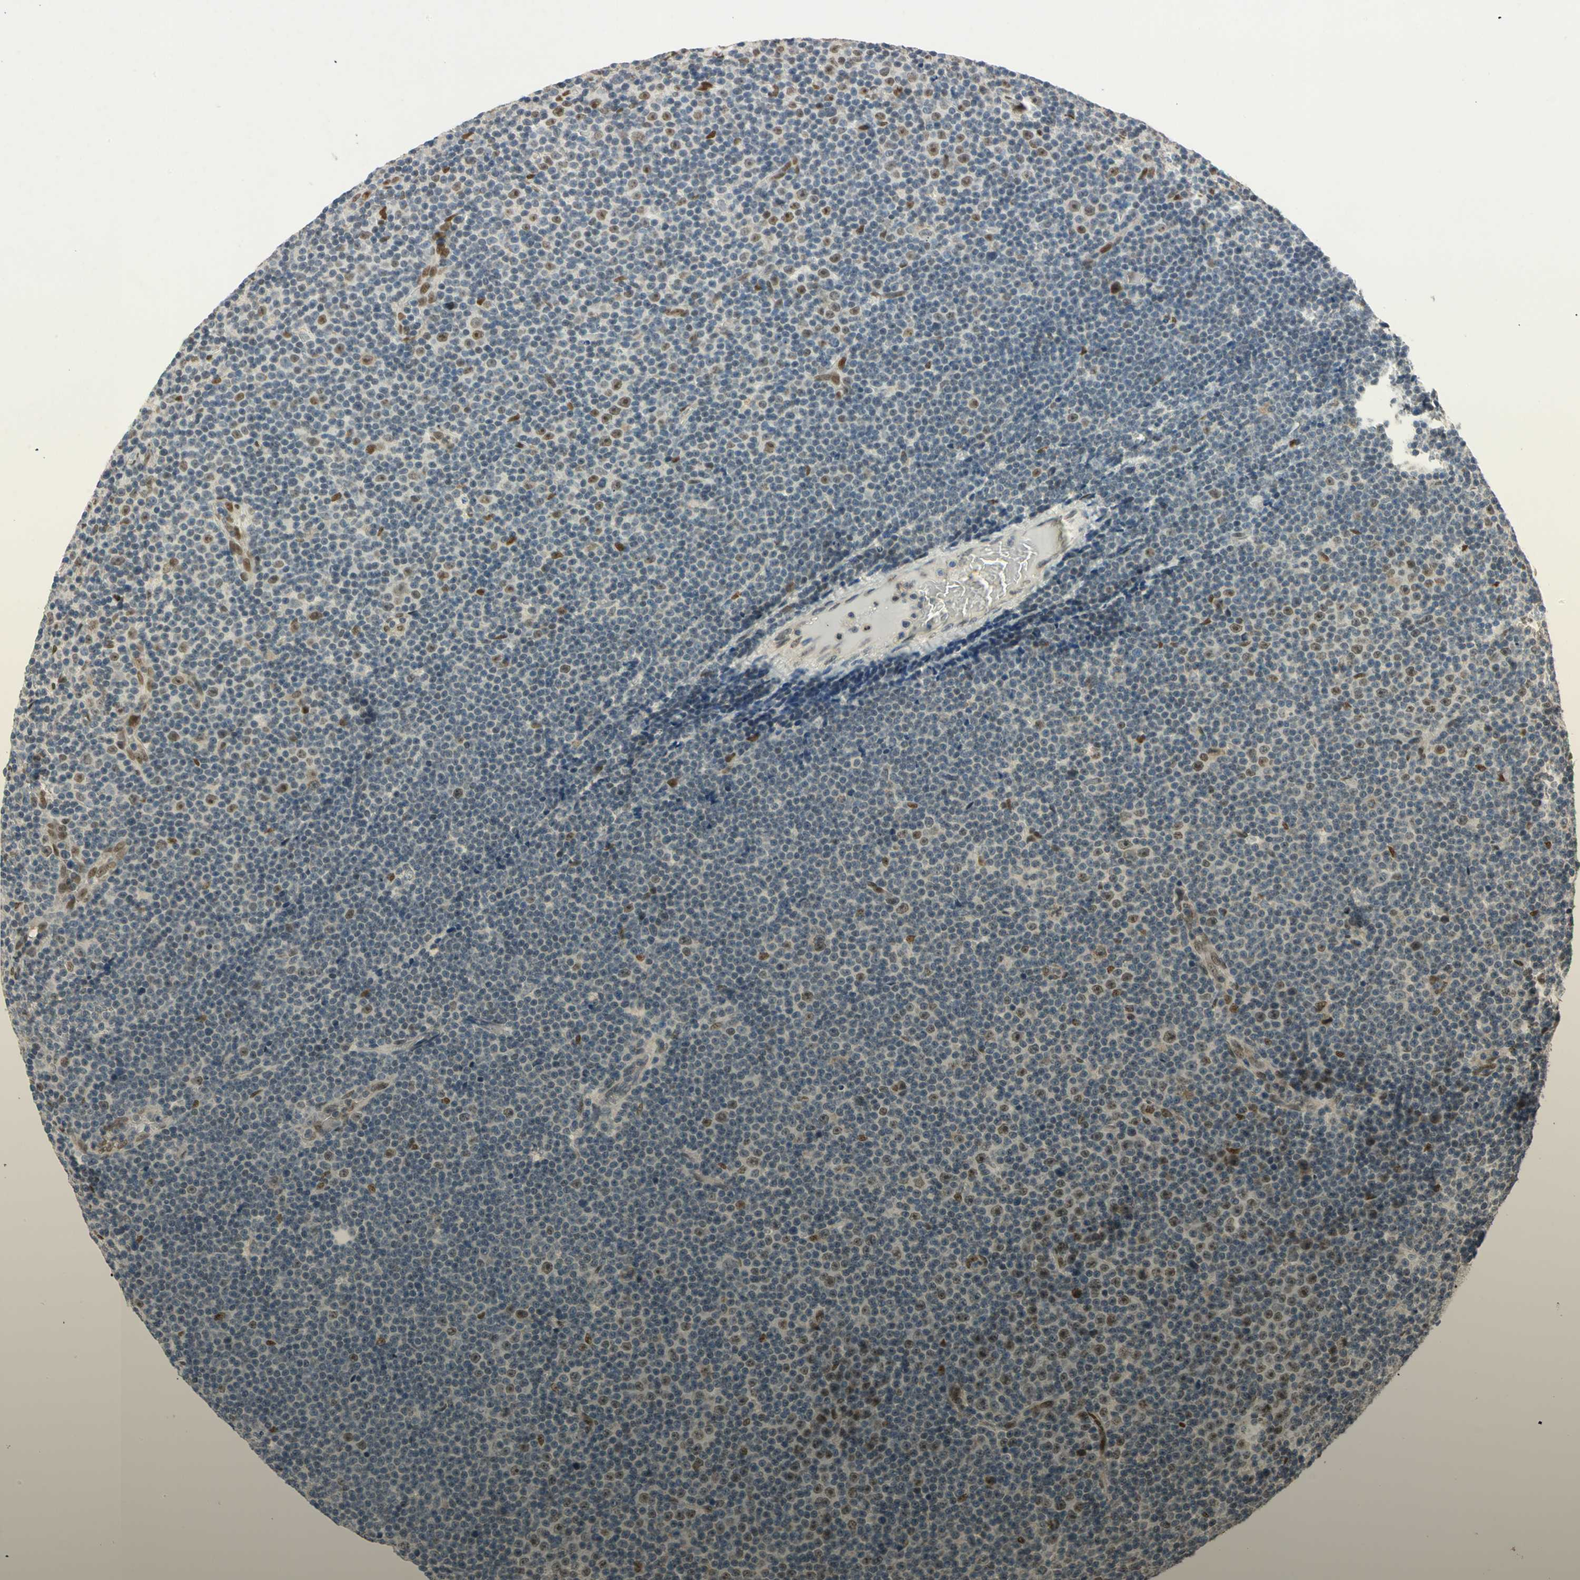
{"staining": {"intensity": "moderate", "quantity": "<25%", "location": "nuclear"}, "tissue": "lymphoma", "cell_type": "Tumor cells", "image_type": "cancer", "snomed": [{"axis": "morphology", "description": "Malignant lymphoma, non-Hodgkin's type, Low grade"}, {"axis": "topography", "description": "Lymph node"}], "caption": "Malignant lymphoma, non-Hodgkin's type (low-grade) stained with a protein marker demonstrates moderate staining in tumor cells.", "gene": "RIOX2", "patient": {"sex": "female", "age": 67}}